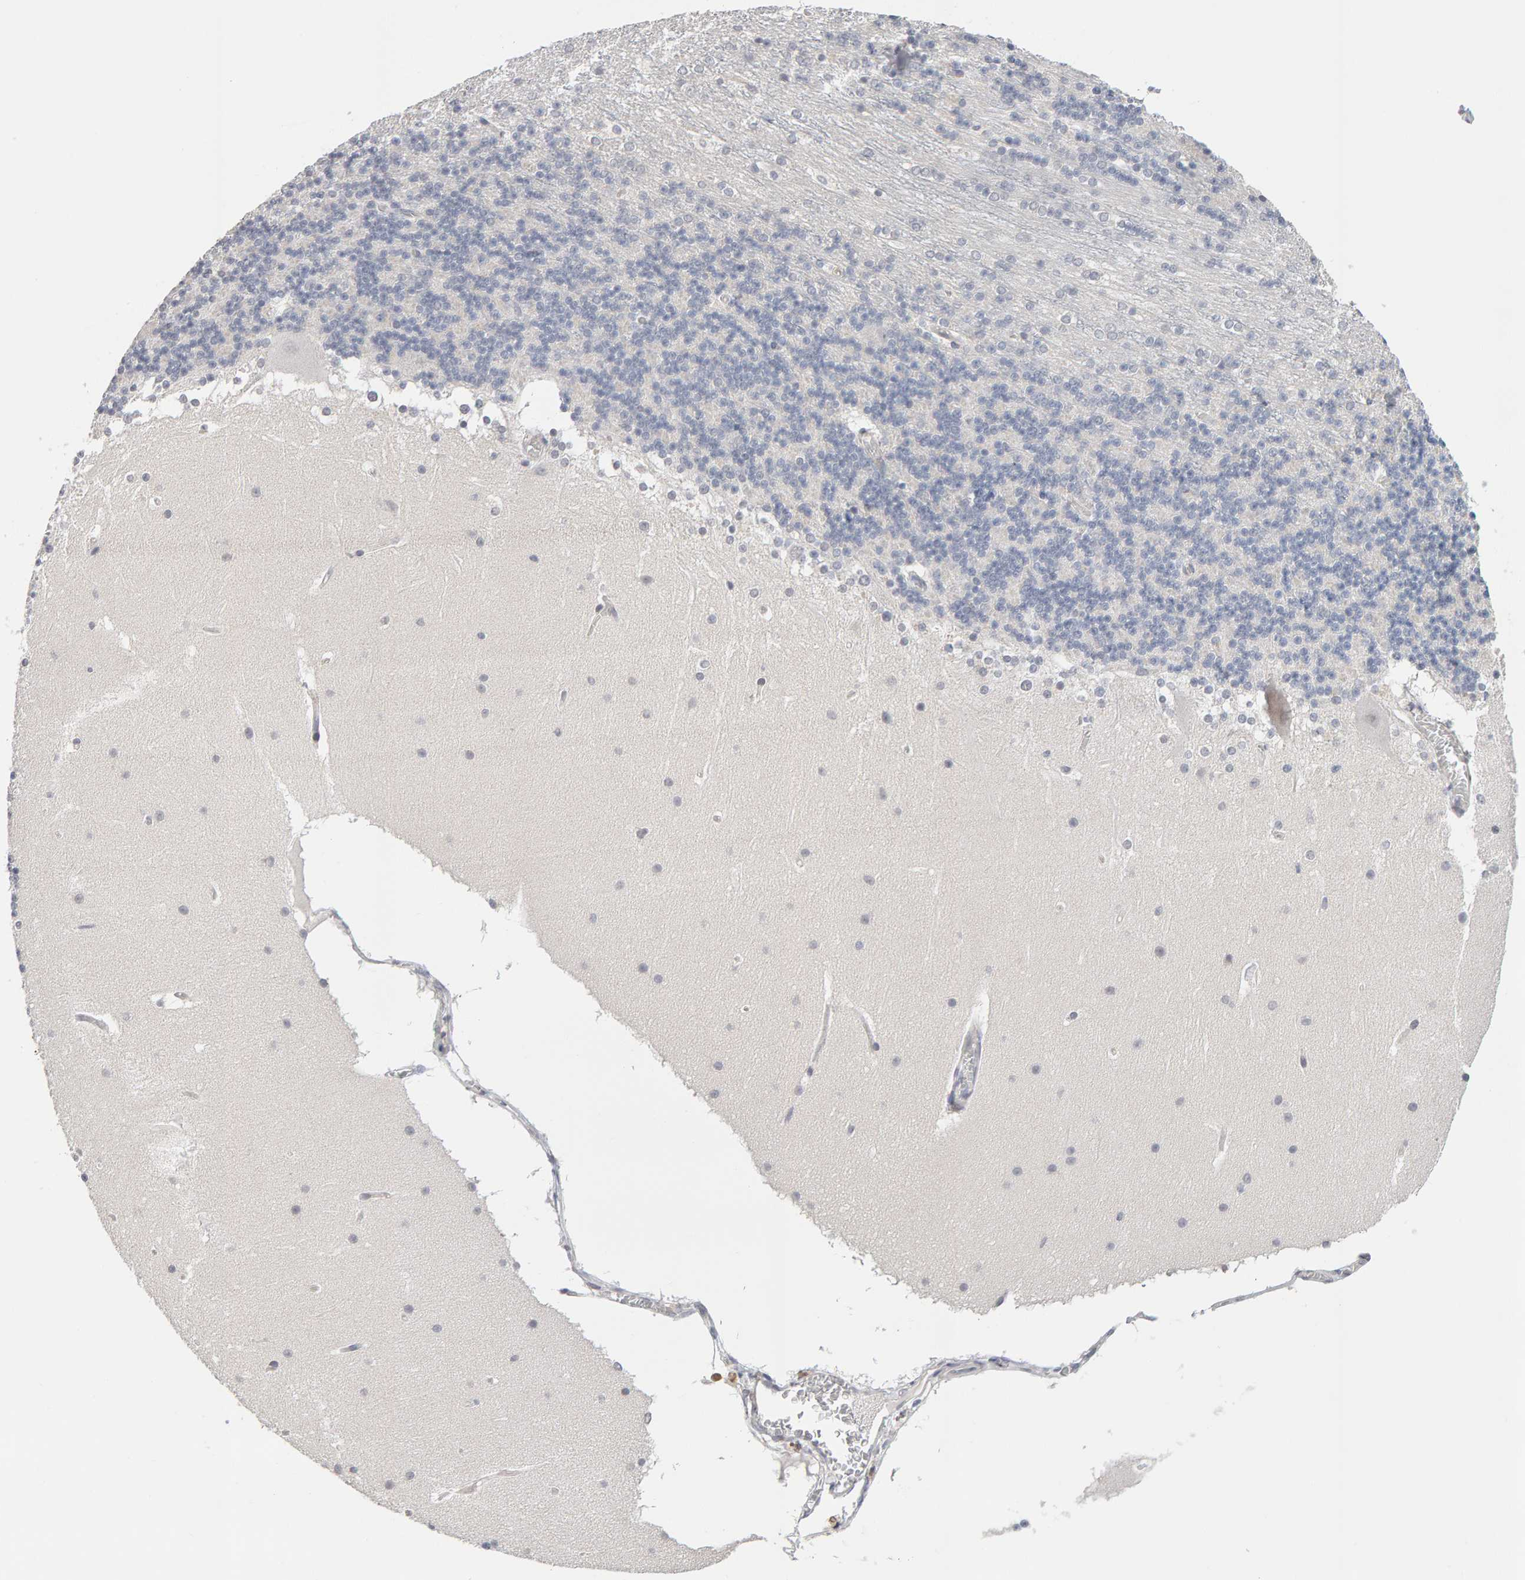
{"staining": {"intensity": "negative", "quantity": "none", "location": "none"}, "tissue": "cerebellum", "cell_type": "Cells in granular layer", "image_type": "normal", "snomed": [{"axis": "morphology", "description": "Normal tissue, NOS"}, {"axis": "topography", "description": "Cerebellum"}], "caption": "Immunohistochemistry of unremarkable human cerebellum displays no staining in cells in granular layer.", "gene": "HNF4A", "patient": {"sex": "female", "age": 19}}